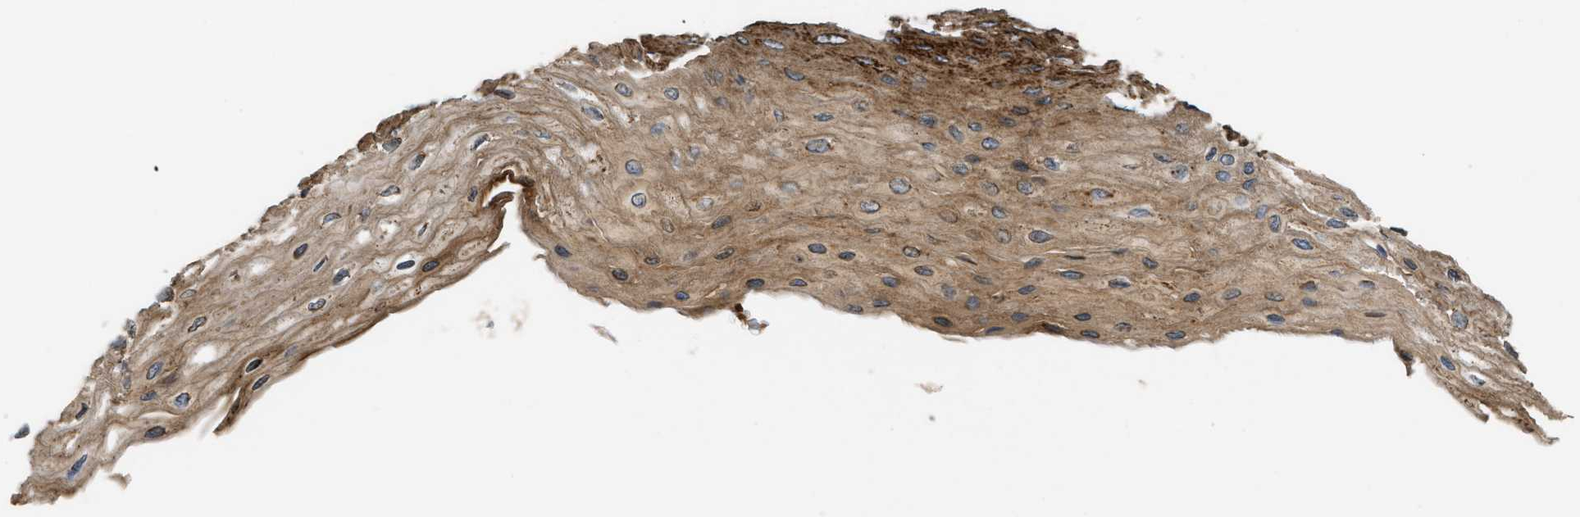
{"staining": {"intensity": "strong", "quantity": ">75%", "location": "cytoplasmic/membranous"}, "tissue": "esophagus", "cell_type": "Squamous epithelial cells", "image_type": "normal", "snomed": [{"axis": "morphology", "description": "Normal tissue, NOS"}, {"axis": "topography", "description": "Esophagus"}], "caption": "Immunohistochemical staining of benign human esophagus demonstrates >75% levels of strong cytoplasmic/membranous protein staining in about >75% of squamous epithelial cells.", "gene": "PCDH18", "patient": {"sex": "female", "age": 72}}